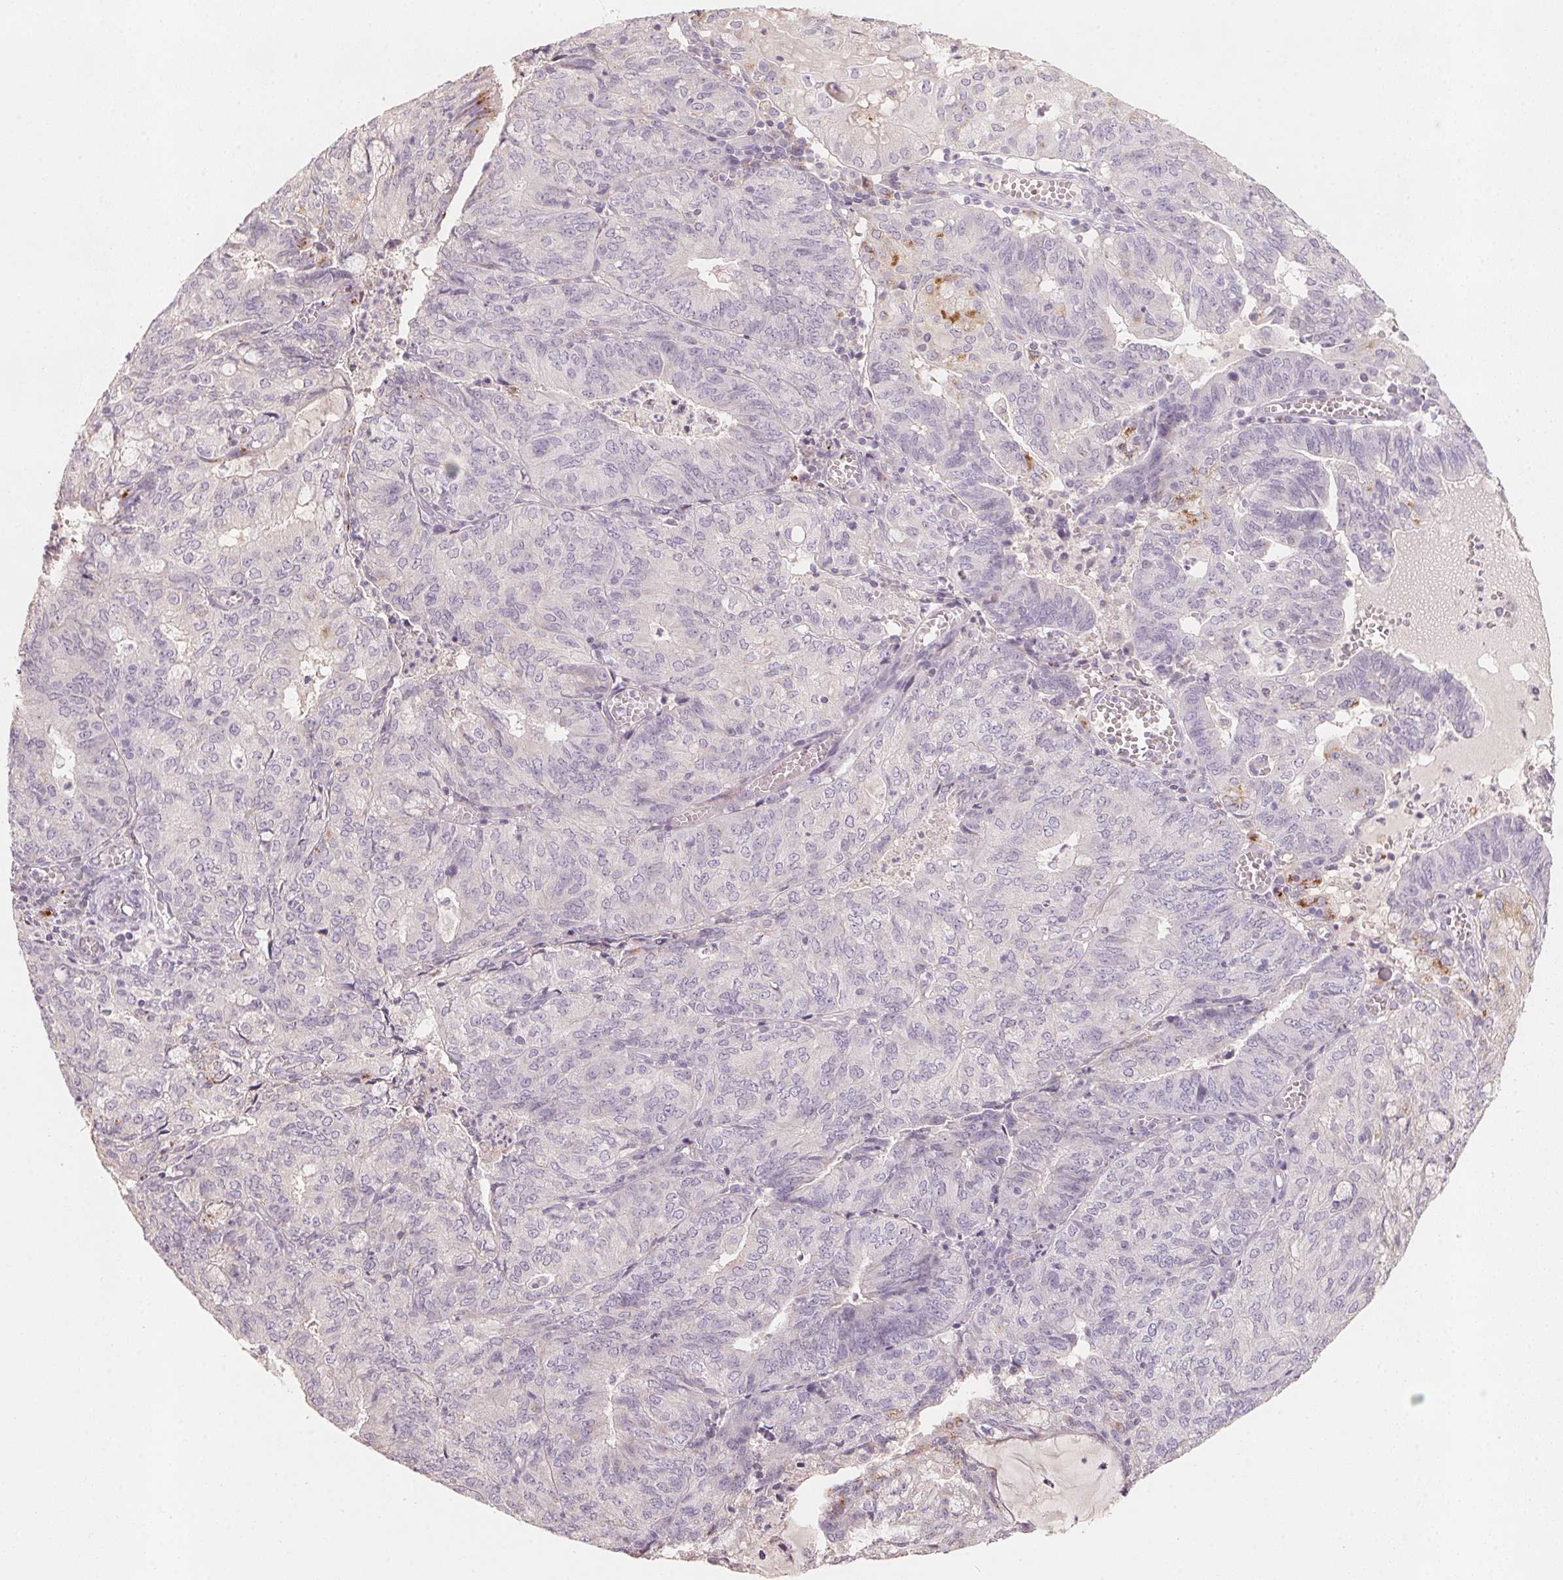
{"staining": {"intensity": "negative", "quantity": "none", "location": "none"}, "tissue": "endometrial cancer", "cell_type": "Tumor cells", "image_type": "cancer", "snomed": [{"axis": "morphology", "description": "Adenocarcinoma, NOS"}, {"axis": "topography", "description": "Endometrium"}], "caption": "There is no significant expression in tumor cells of endometrial cancer (adenocarcinoma).", "gene": "TREH", "patient": {"sex": "female", "age": 82}}